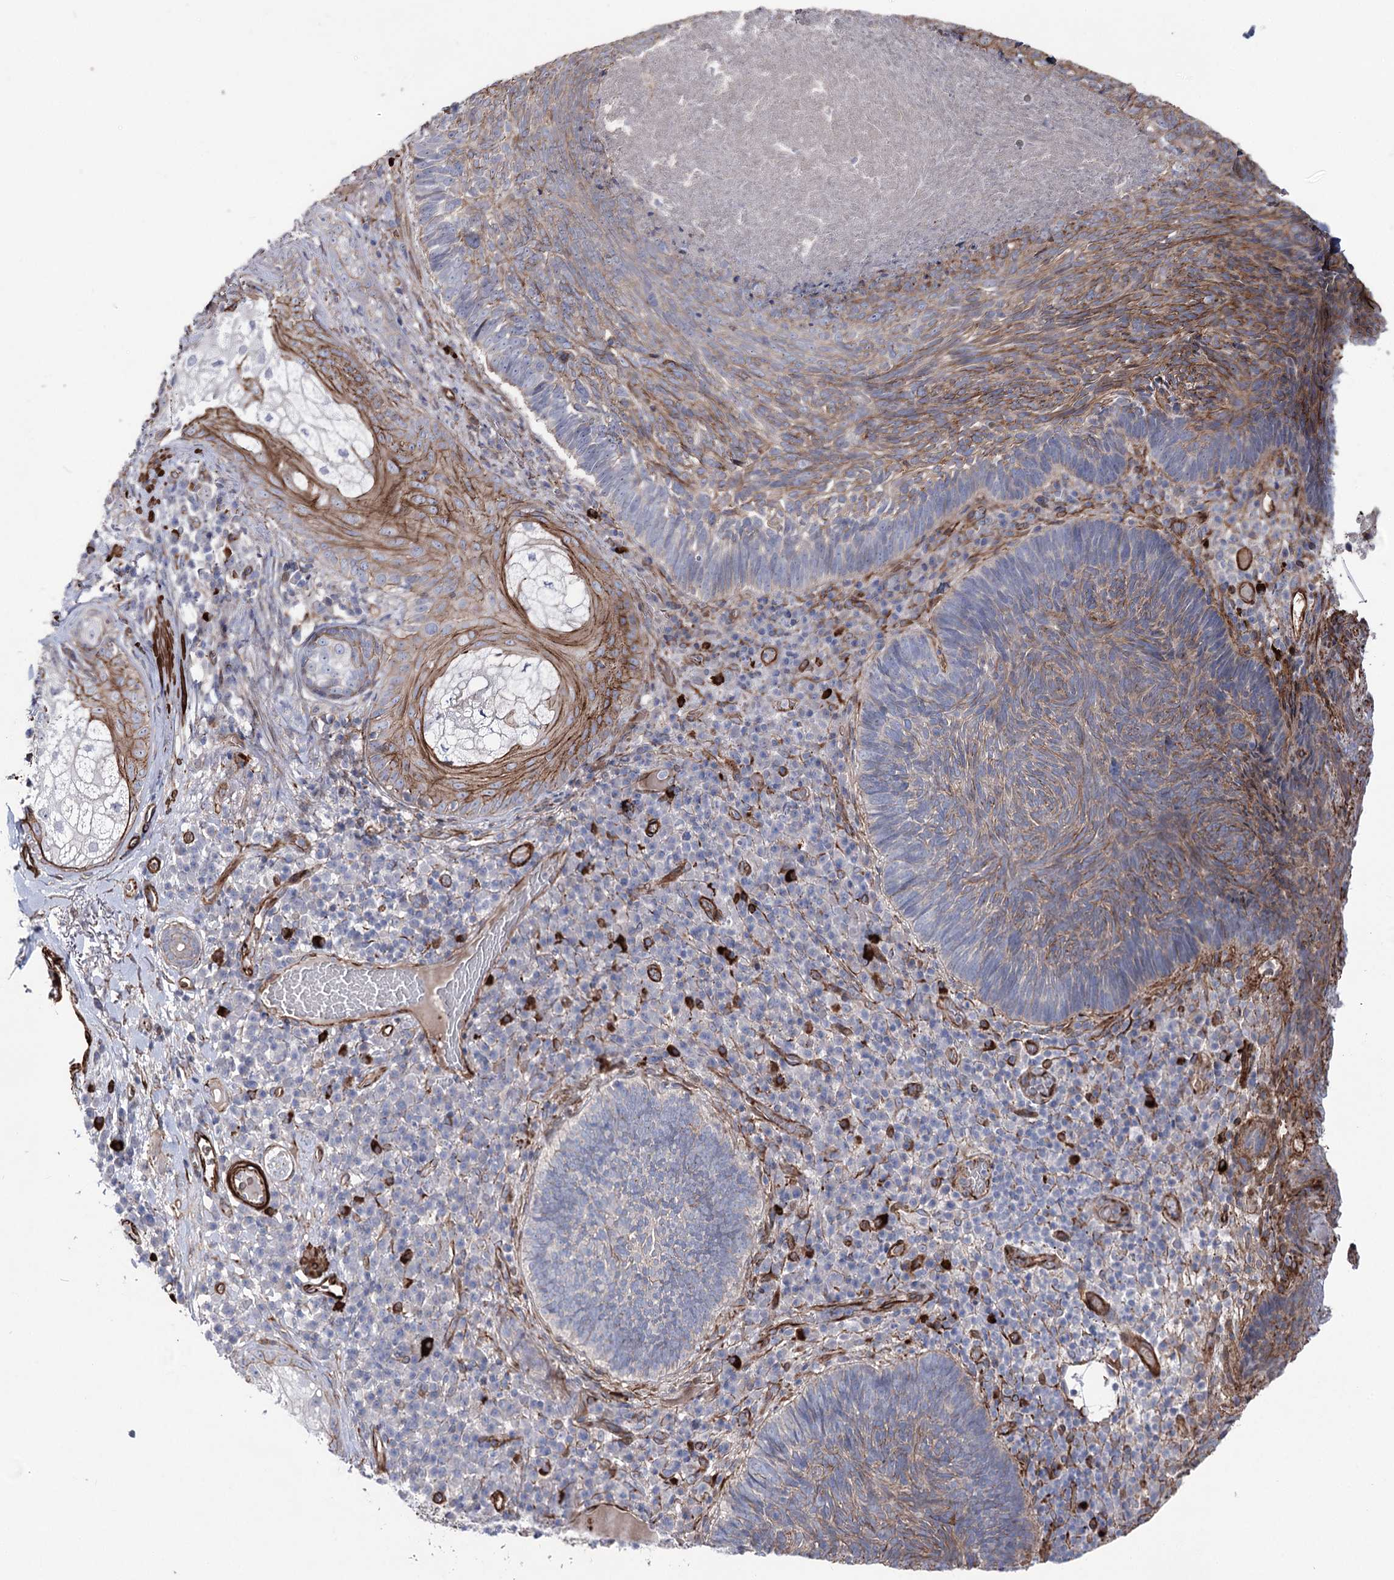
{"staining": {"intensity": "moderate", "quantity": "<25%", "location": "cytoplasmic/membranous"}, "tissue": "skin cancer", "cell_type": "Tumor cells", "image_type": "cancer", "snomed": [{"axis": "morphology", "description": "Basal cell carcinoma"}, {"axis": "topography", "description": "Skin"}], "caption": "An image showing moderate cytoplasmic/membranous staining in approximately <25% of tumor cells in skin cancer (basal cell carcinoma), as visualized by brown immunohistochemical staining.", "gene": "ARHGAP20", "patient": {"sex": "male", "age": 88}}